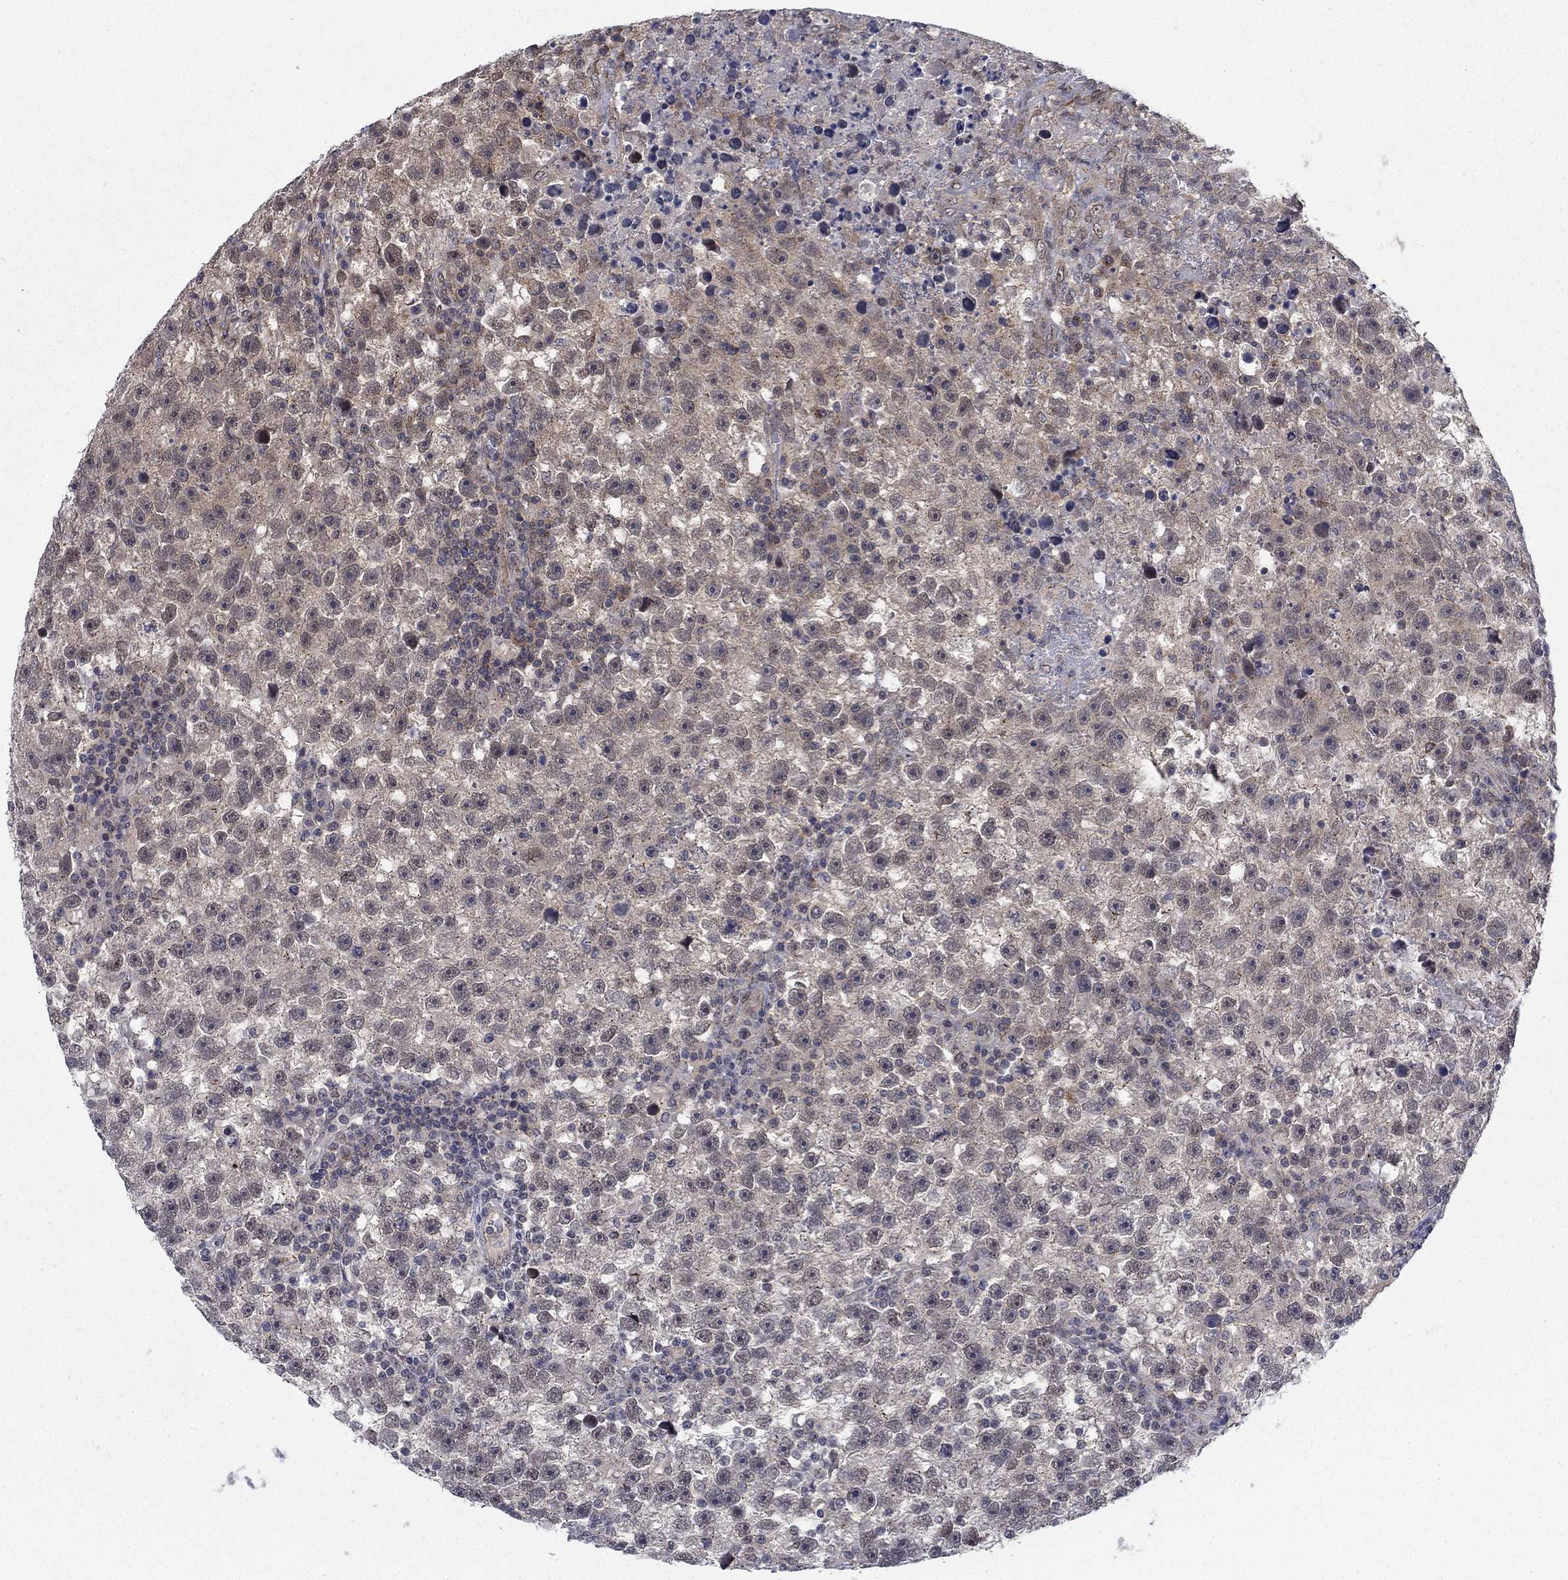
{"staining": {"intensity": "moderate", "quantity": "<25%", "location": "cytoplasmic/membranous"}, "tissue": "testis cancer", "cell_type": "Tumor cells", "image_type": "cancer", "snomed": [{"axis": "morphology", "description": "Seminoma, NOS"}, {"axis": "topography", "description": "Testis"}], "caption": "Tumor cells demonstrate low levels of moderate cytoplasmic/membranous staining in approximately <25% of cells in human testis seminoma. (Stains: DAB in brown, nuclei in blue, Microscopy: brightfield microscopy at high magnification).", "gene": "SH3RF1", "patient": {"sex": "male", "age": 47}}